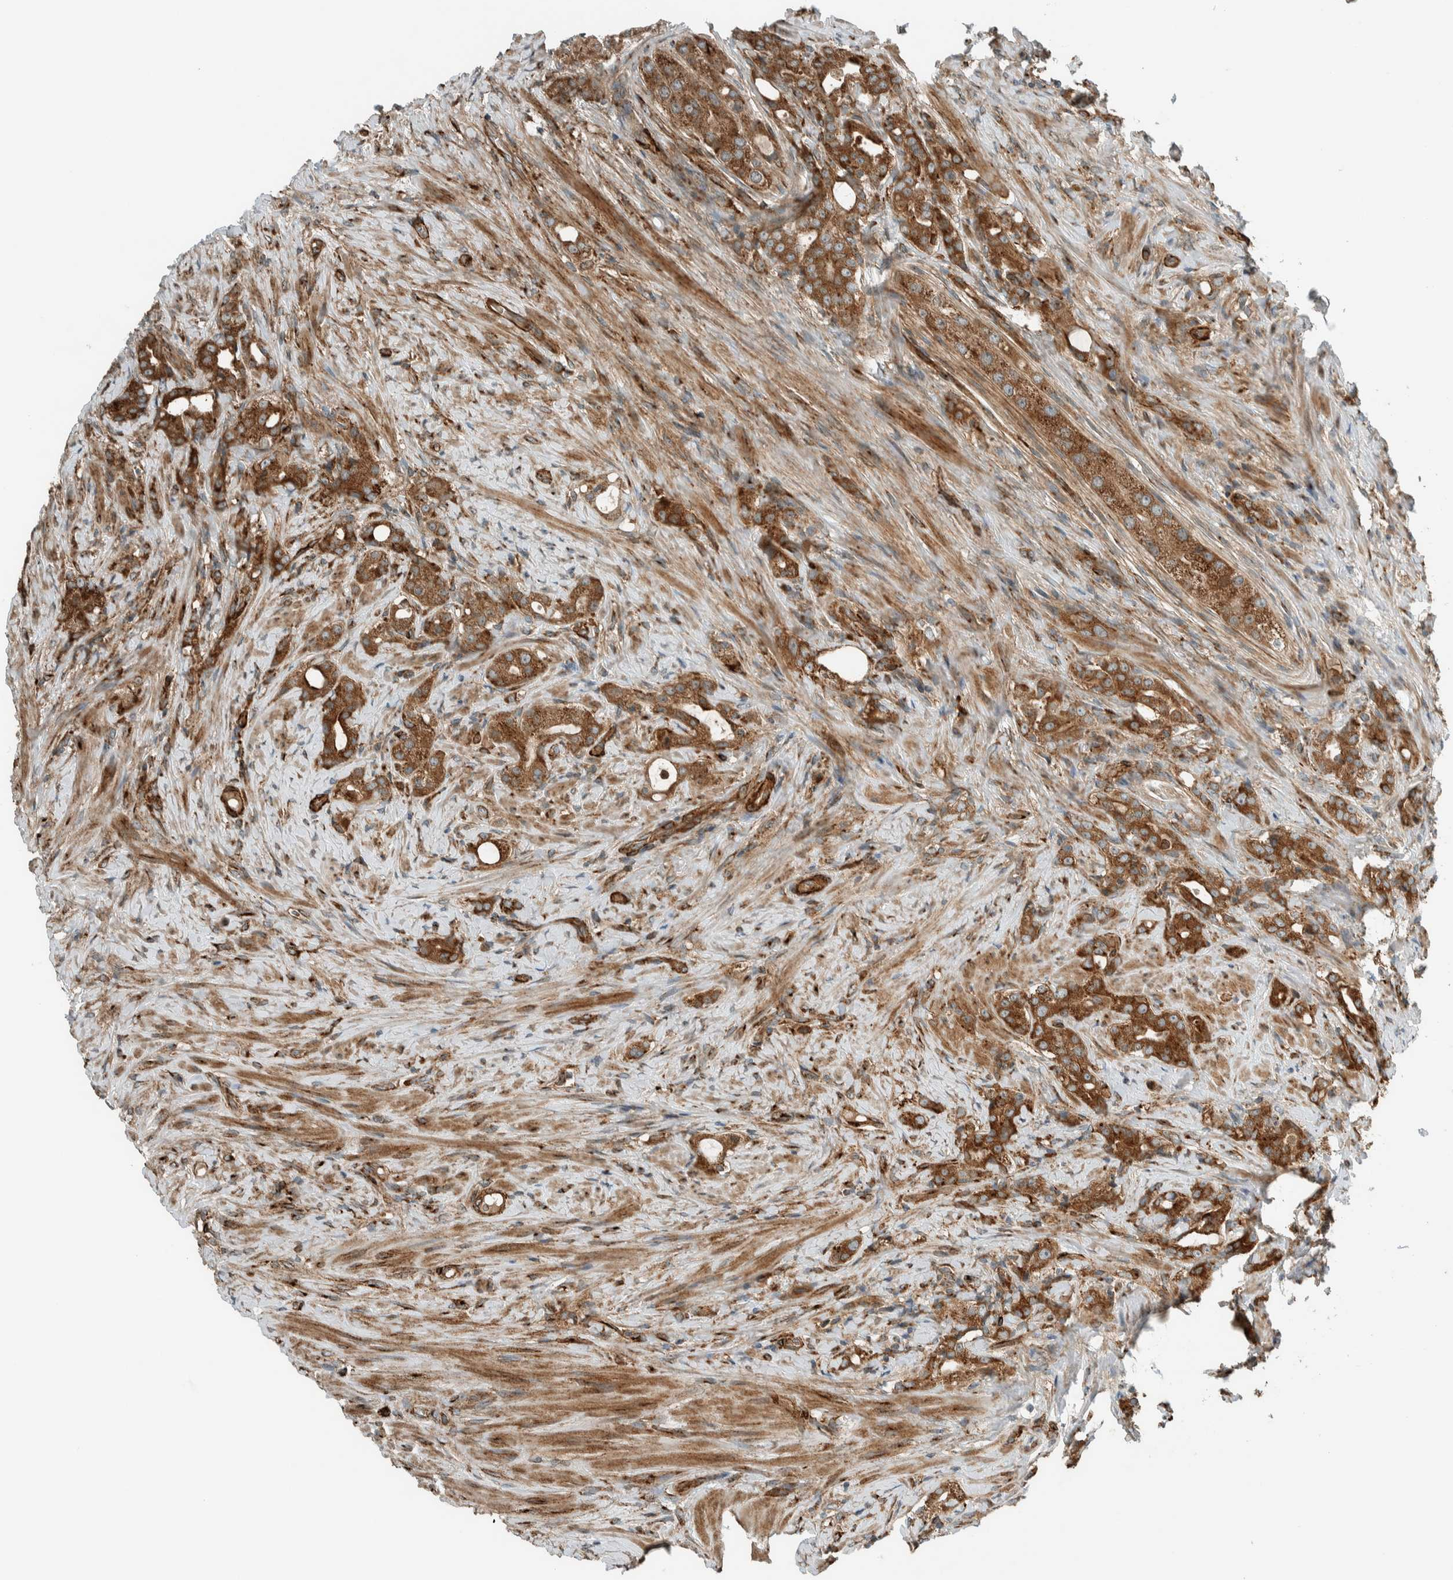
{"staining": {"intensity": "strong", "quantity": "25%-75%", "location": "cytoplasmic/membranous"}, "tissue": "prostate cancer", "cell_type": "Tumor cells", "image_type": "cancer", "snomed": [{"axis": "morphology", "description": "Adenocarcinoma, High grade"}, {"axis": "topography", "description": "Prostate"}], "caption": "Protein expression analysis of prostate cancer displays strong cytoplasmic/membranous expression in about 25%-75% of tumor cells.", "gene": "EXOC7", "patient": {"sex": "male", "age": 63}}